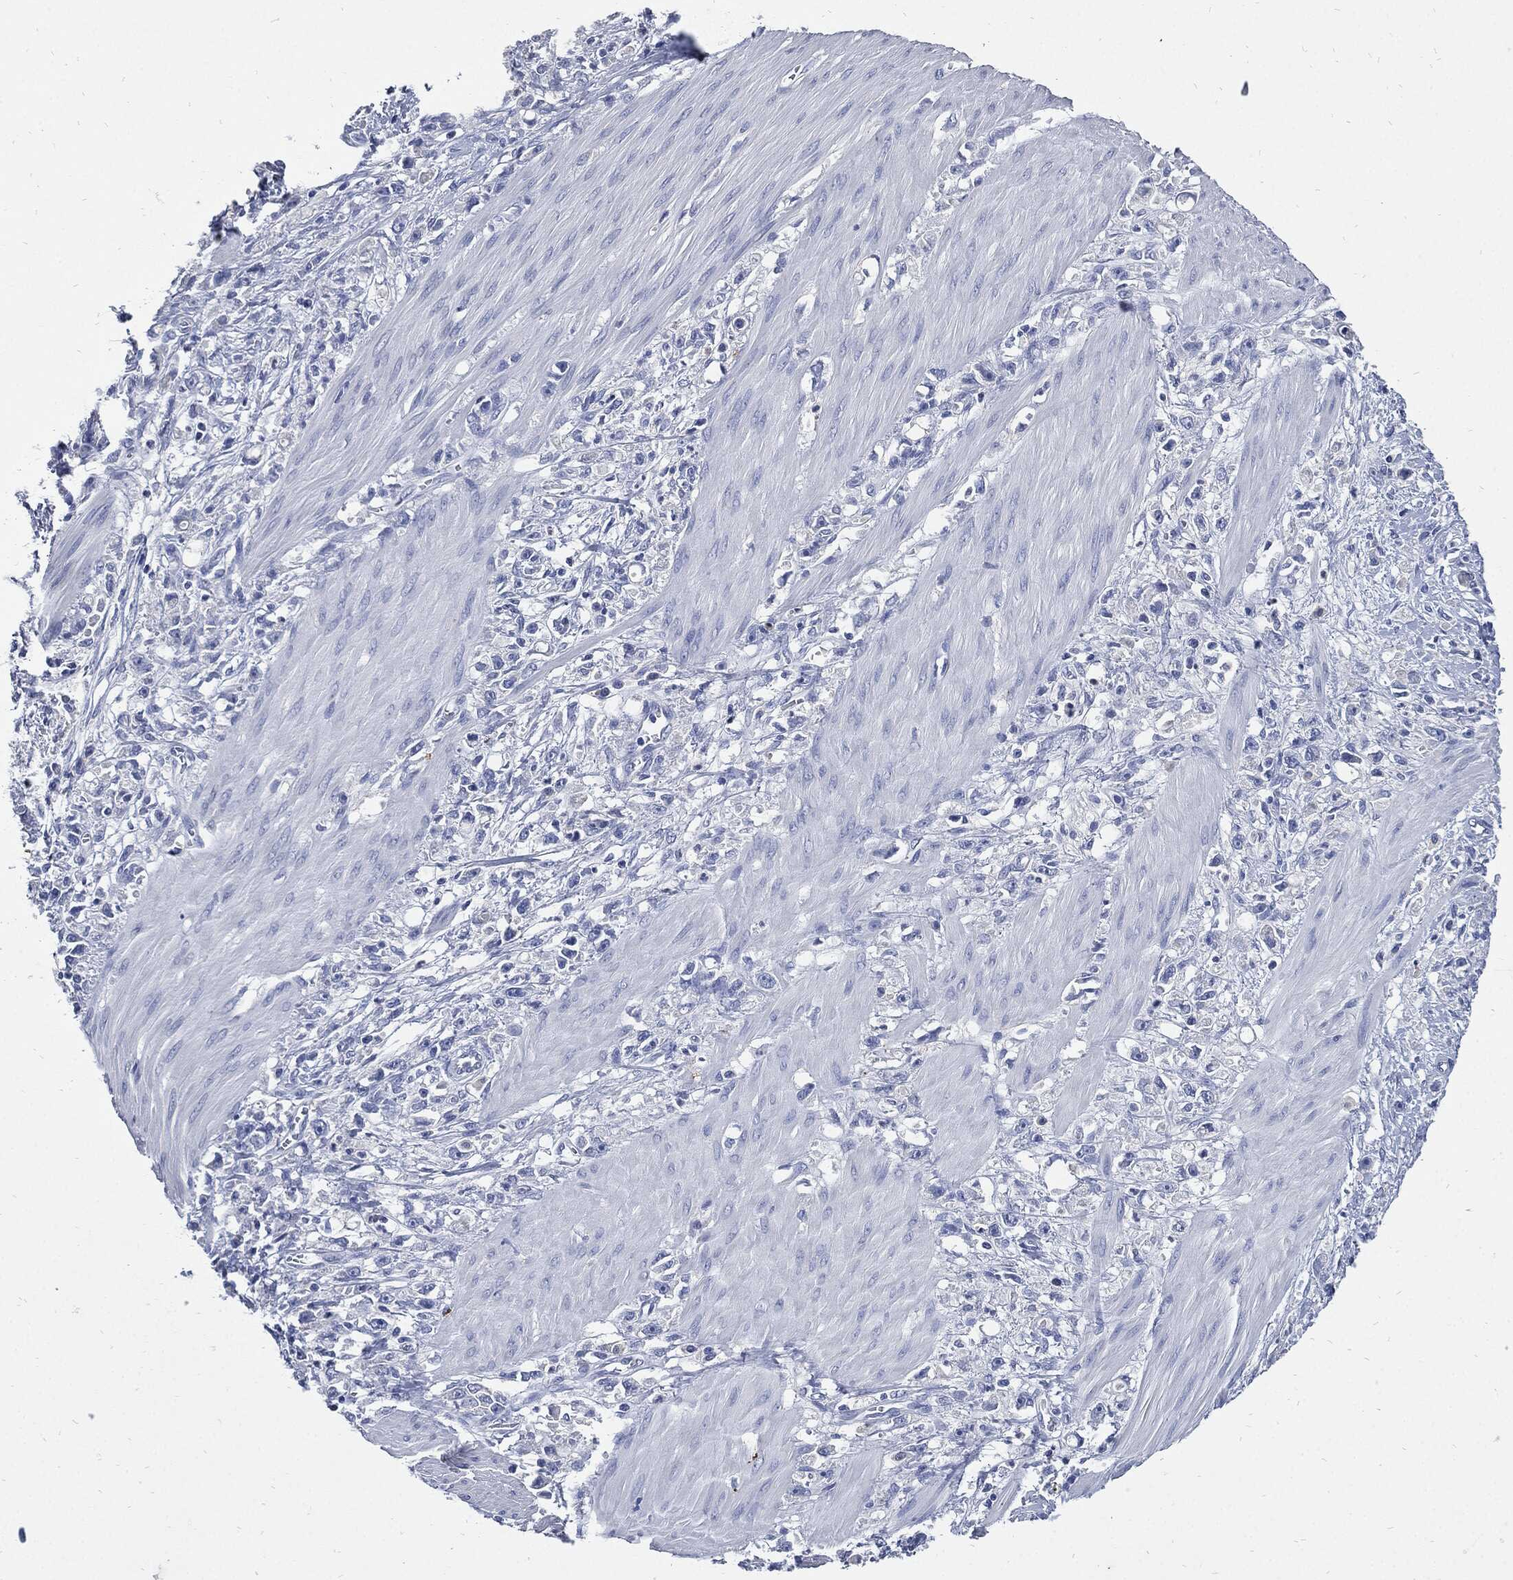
{"staining": {"intensity": "negative", "quantity": "none", "location": "none"}, "tissue": "stomach cancer", "cell_type": "Tumor cells", "image_type": "cancer", "snomed": [{"axis": "morphology", "description": "Adenocarcinoma, NOS"}, {"axis": "topography", "description": "Stomach"}], "caption": "The immunohistochemistry micrograph has no significant expression in tumor cells of stomach cancer (adenocarcinoma) tissue.", "gene": "CPE", "patient": {"sex": "female", "age": 59}}